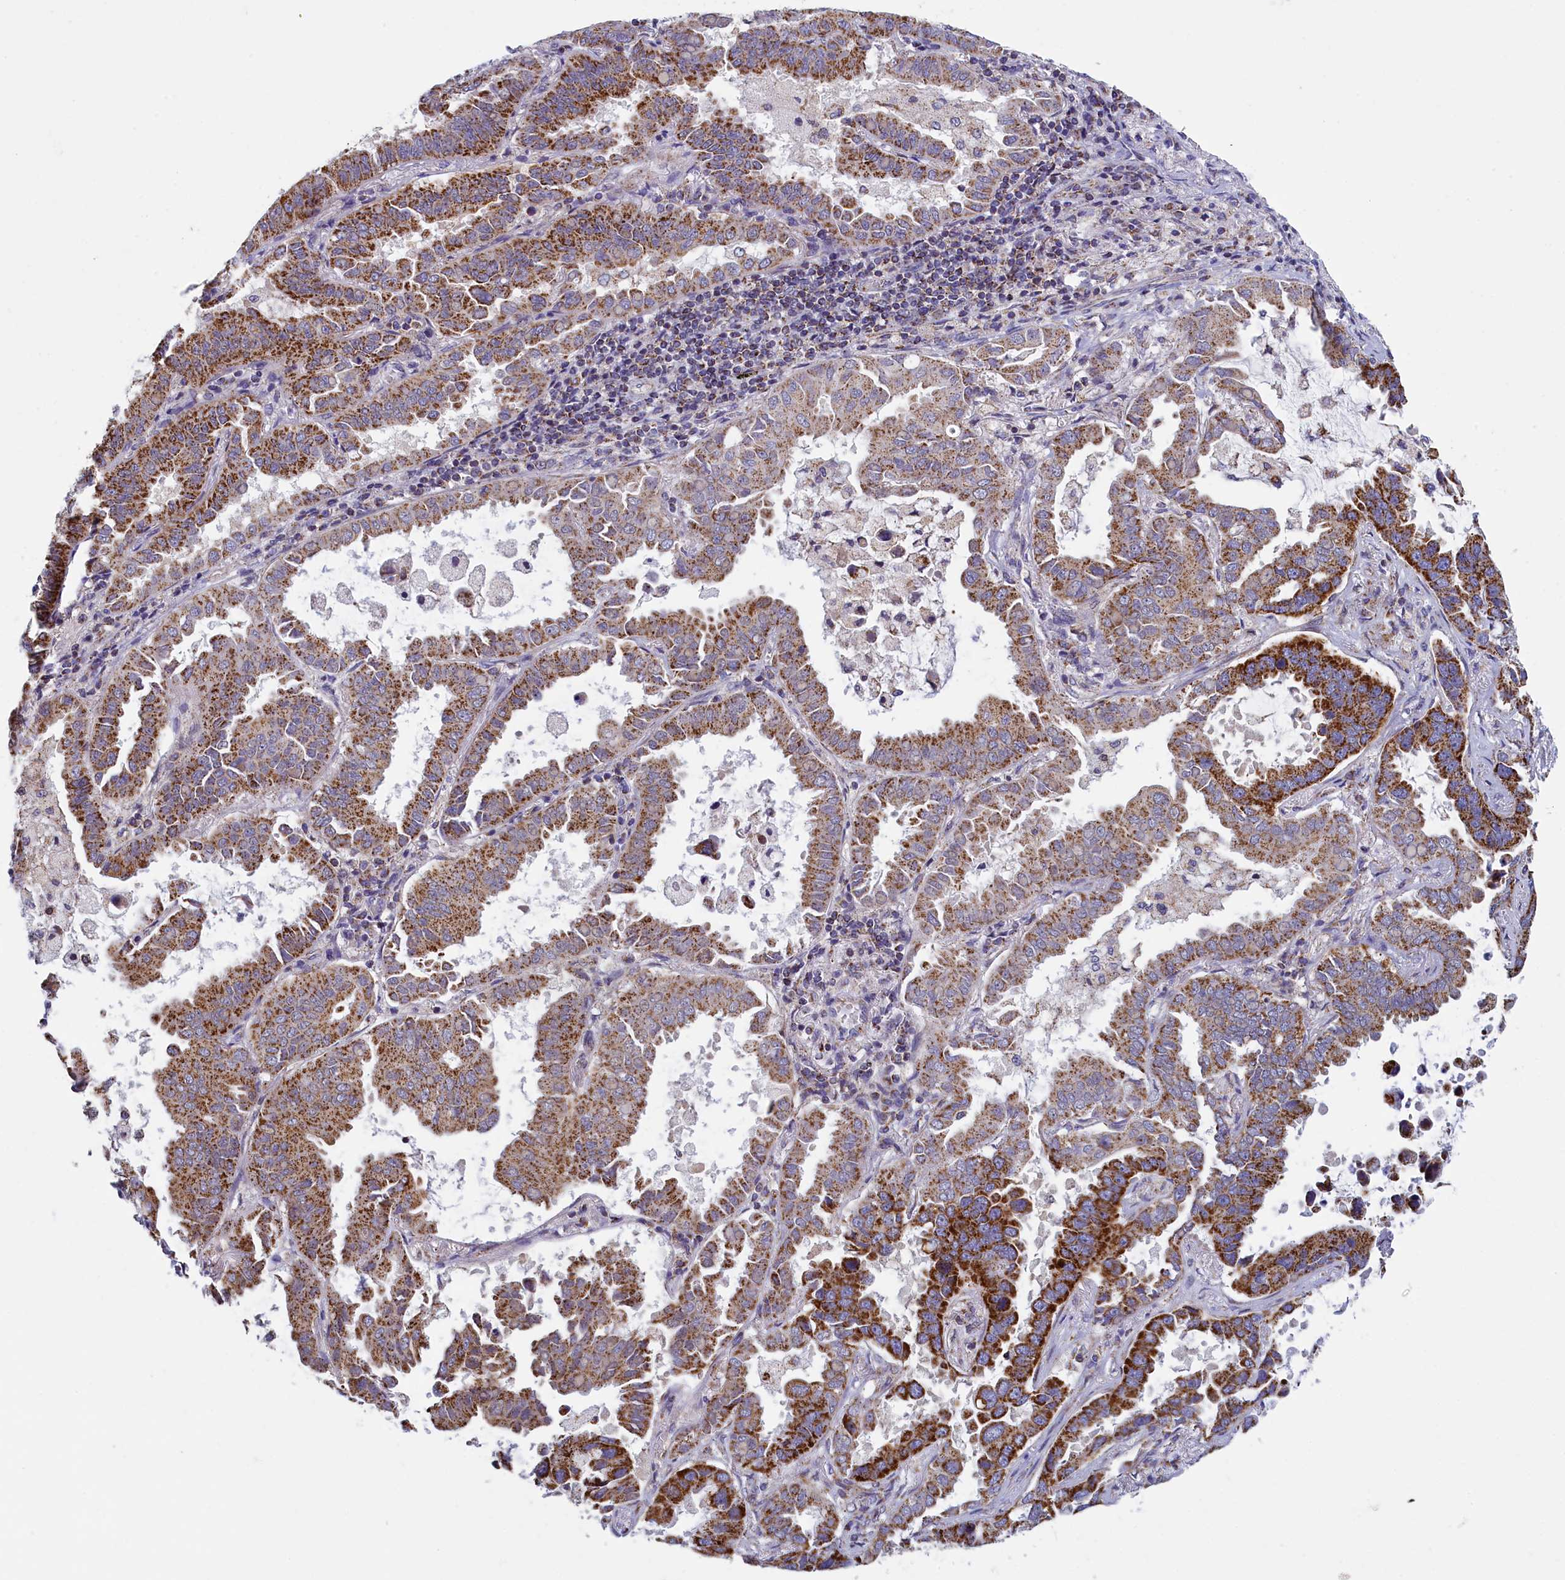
{"staining": {"intensity": "strong", "quantity": "25%-75%", "location": "cytoplasmic/membranous"}, "tissue": "lung cancer", "cell_type": "Tumor cells", "image_type": "cancer", "snomed": [{"axis": "morphology", "description": "Adenocarcinoma, NOS"}, {"axis": "topography", "description": "Lung"}], "caption": "Human lung cancer stained for a protein (brown) shows strong cytoplasmic/membranous positive staining in about 25%-75% of tumor cells.", "gene": "IFT122", "patient": {"sex": "male", "age": 64}}